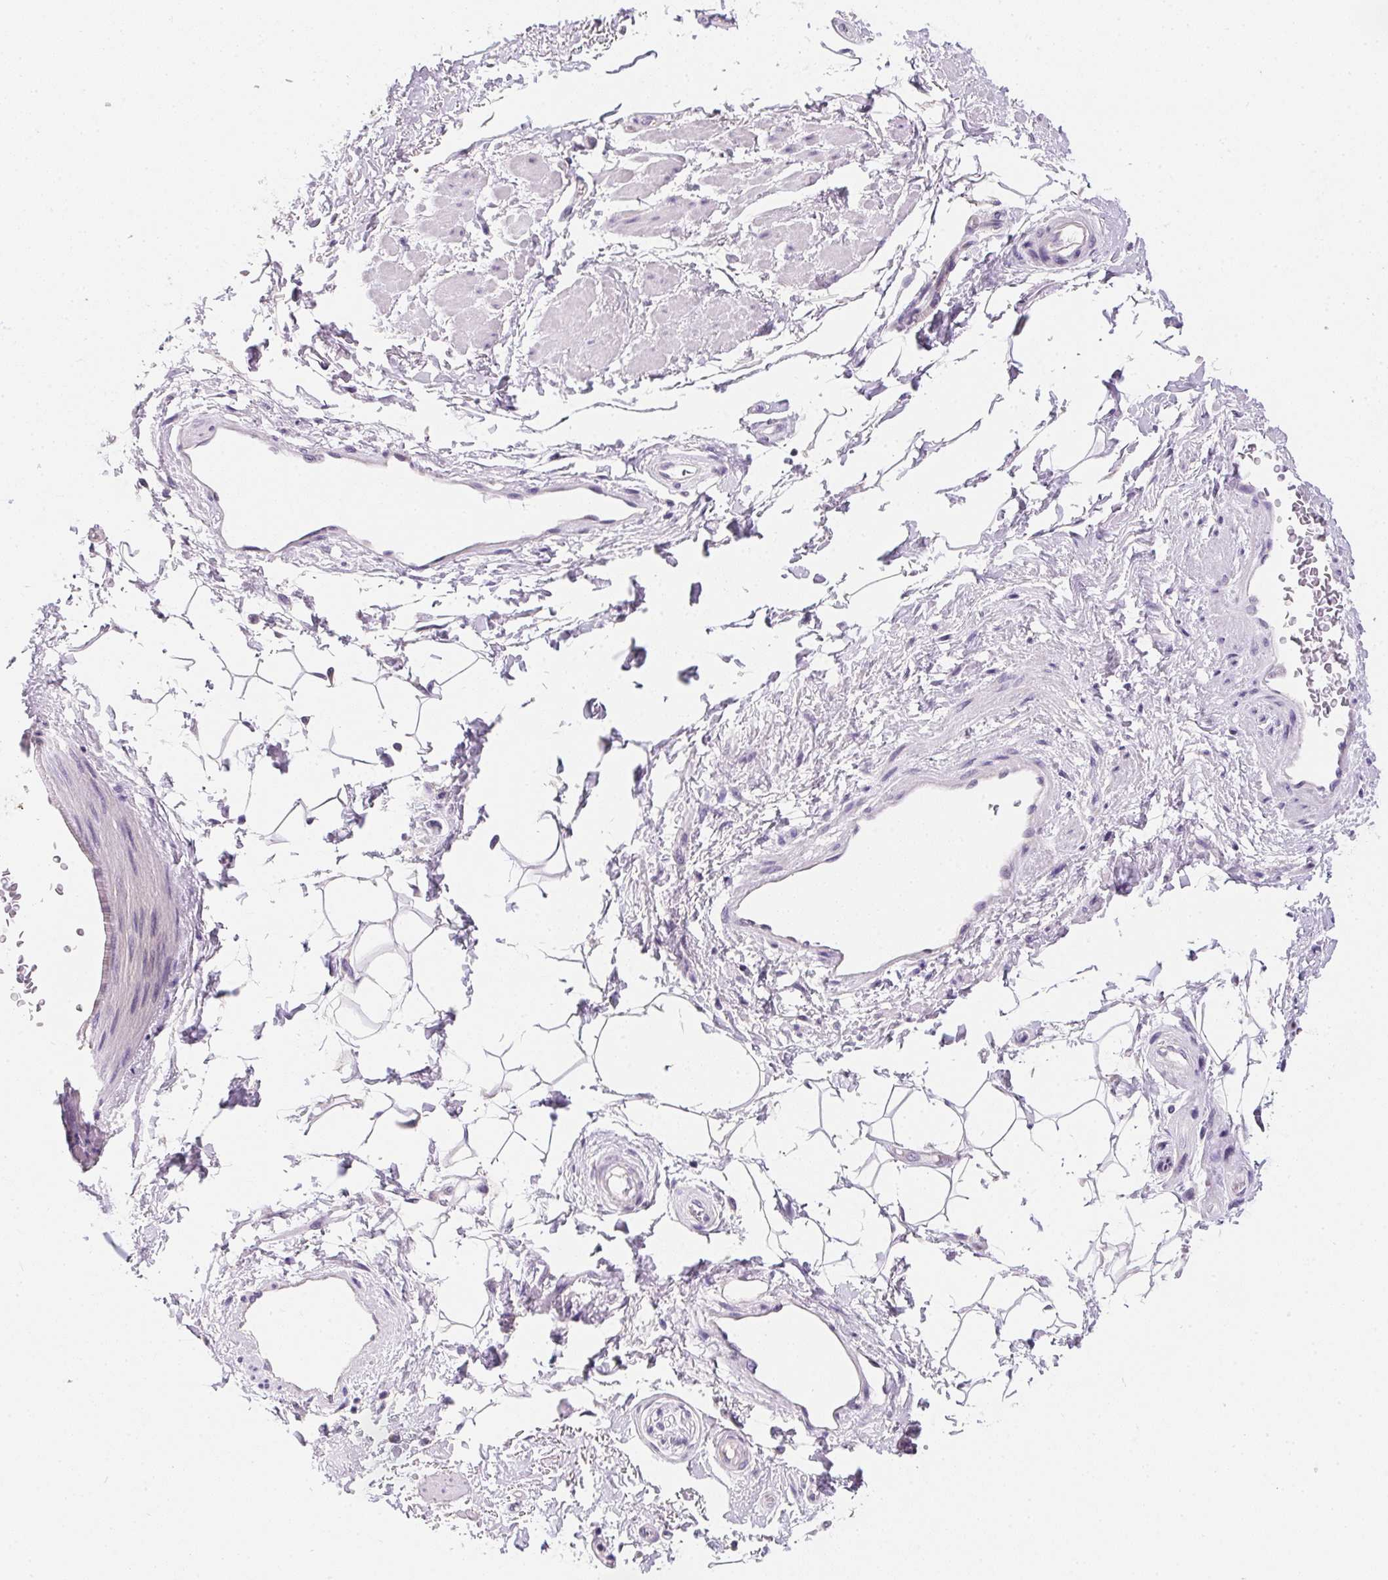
{"staining": {"intensity": "negative", "quantity": "none", "location": "none"}, "tissue": "adipose tissue", "cell_type": "Adipocytes", "image_type": "normal", "snomed": [{"axis": "morphology", "description": "Normal tissue, NOS"}, {"axis": "topography", "description": "Anal"}, {"axis": "topography", "description": "Peripheral nerve tissue"}], "caption": "This is a photomicrograph of immunohistochemistry staining of benign adipose tissue, which shows no positivity in adipocytes.", "gene": "AQP5", "patient": {"sex": "male", "age": 51}}